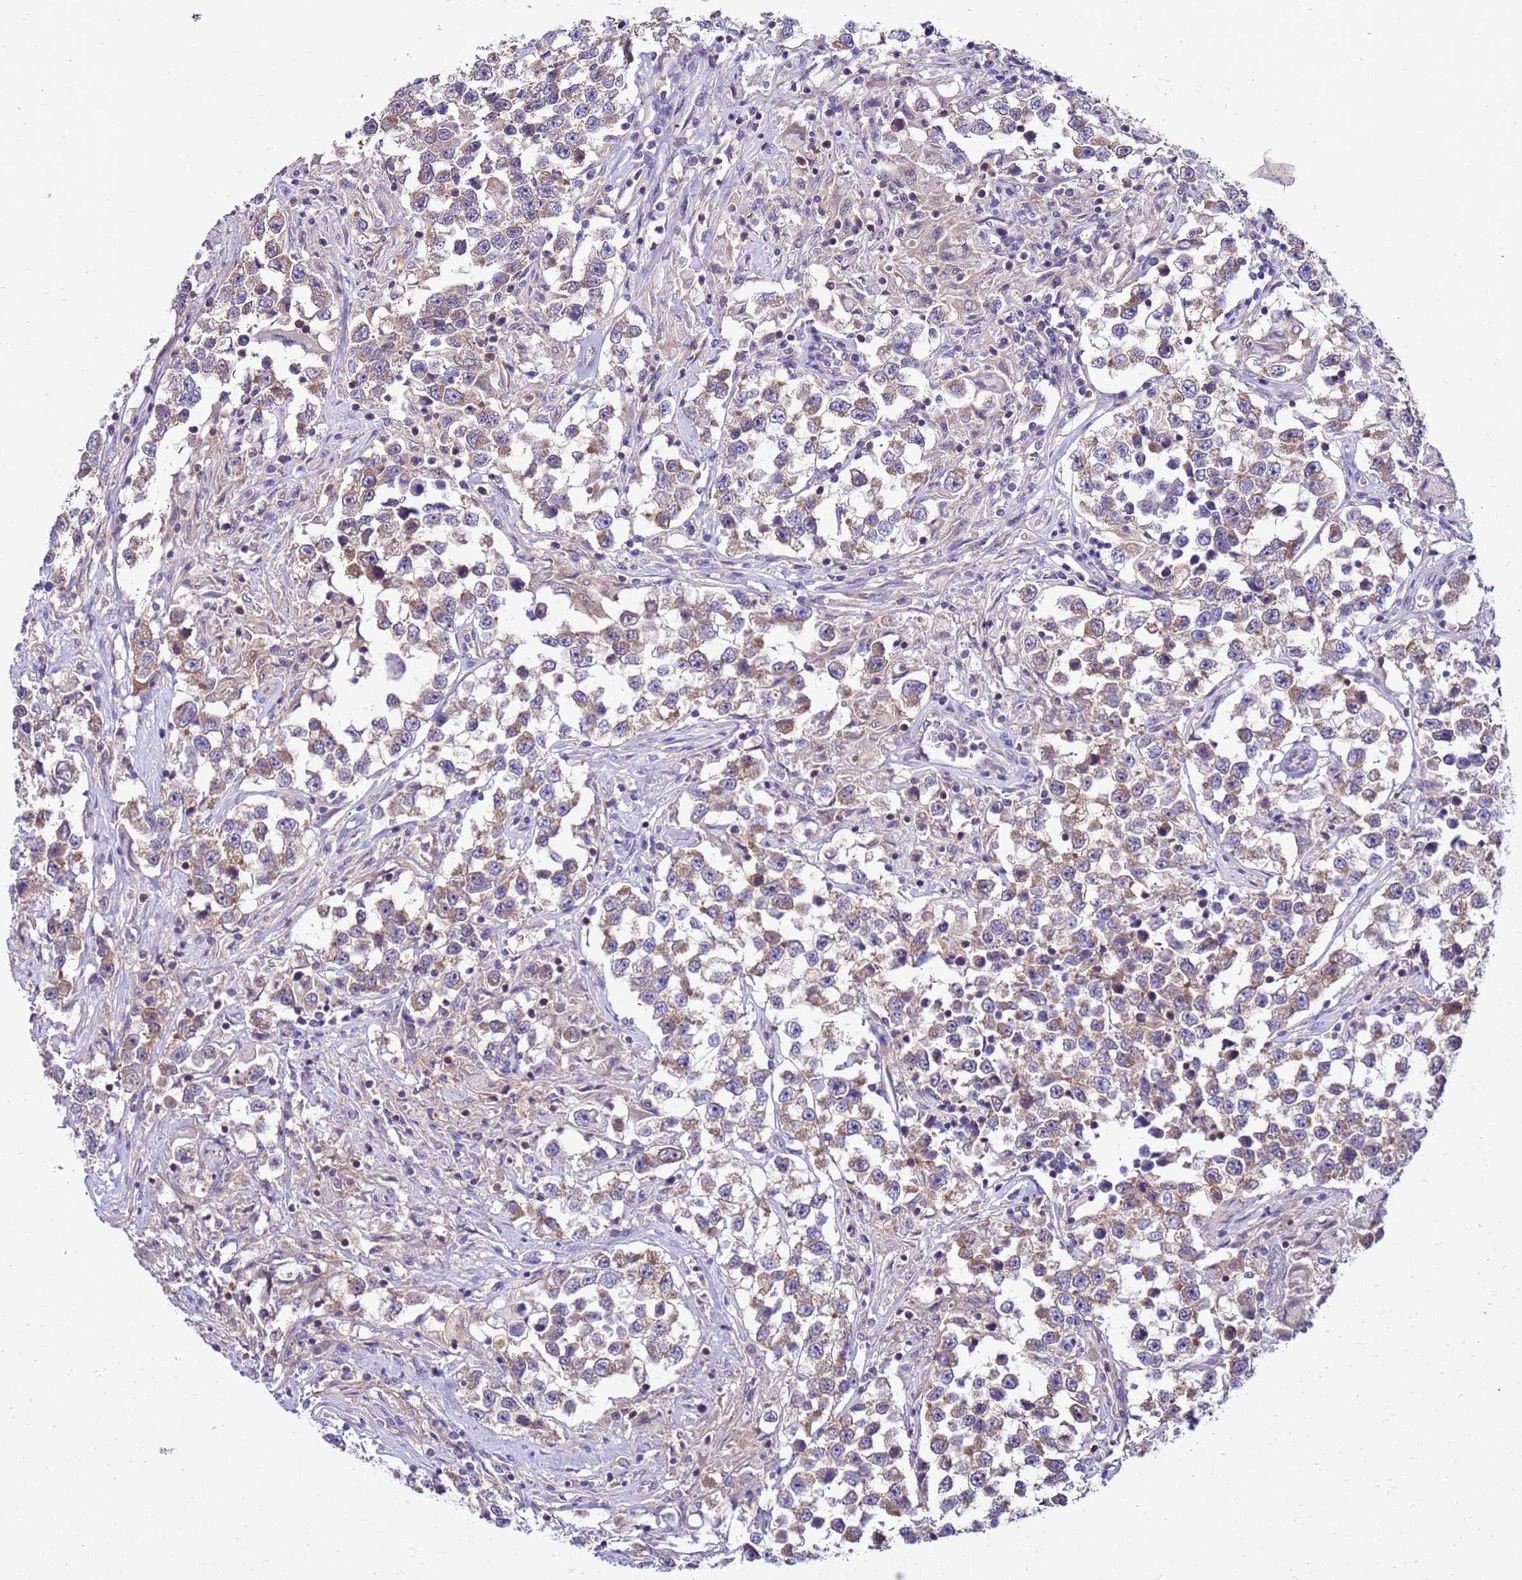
{"staining": {"intensity": "moderate", "quantity": "25%-75%", "location": "cytoplasmic/membranous"}, "tissue": "testis cancer", "cell_type": "Tumor cells", "image_type": "cancer", "snomed": [{"axis": "morphology", "description": "Seminoma, NOS"}, {"axis": "topography", "description": "Testis"}], "caption": "Human testis cancer stained for a protein (brown) reveals moderate cytoplasmic/membranous positive staining in approximately 25%-75% of tumor cells.", "gene": "GET3", "patient": {"sex": "male", "age": 46}}